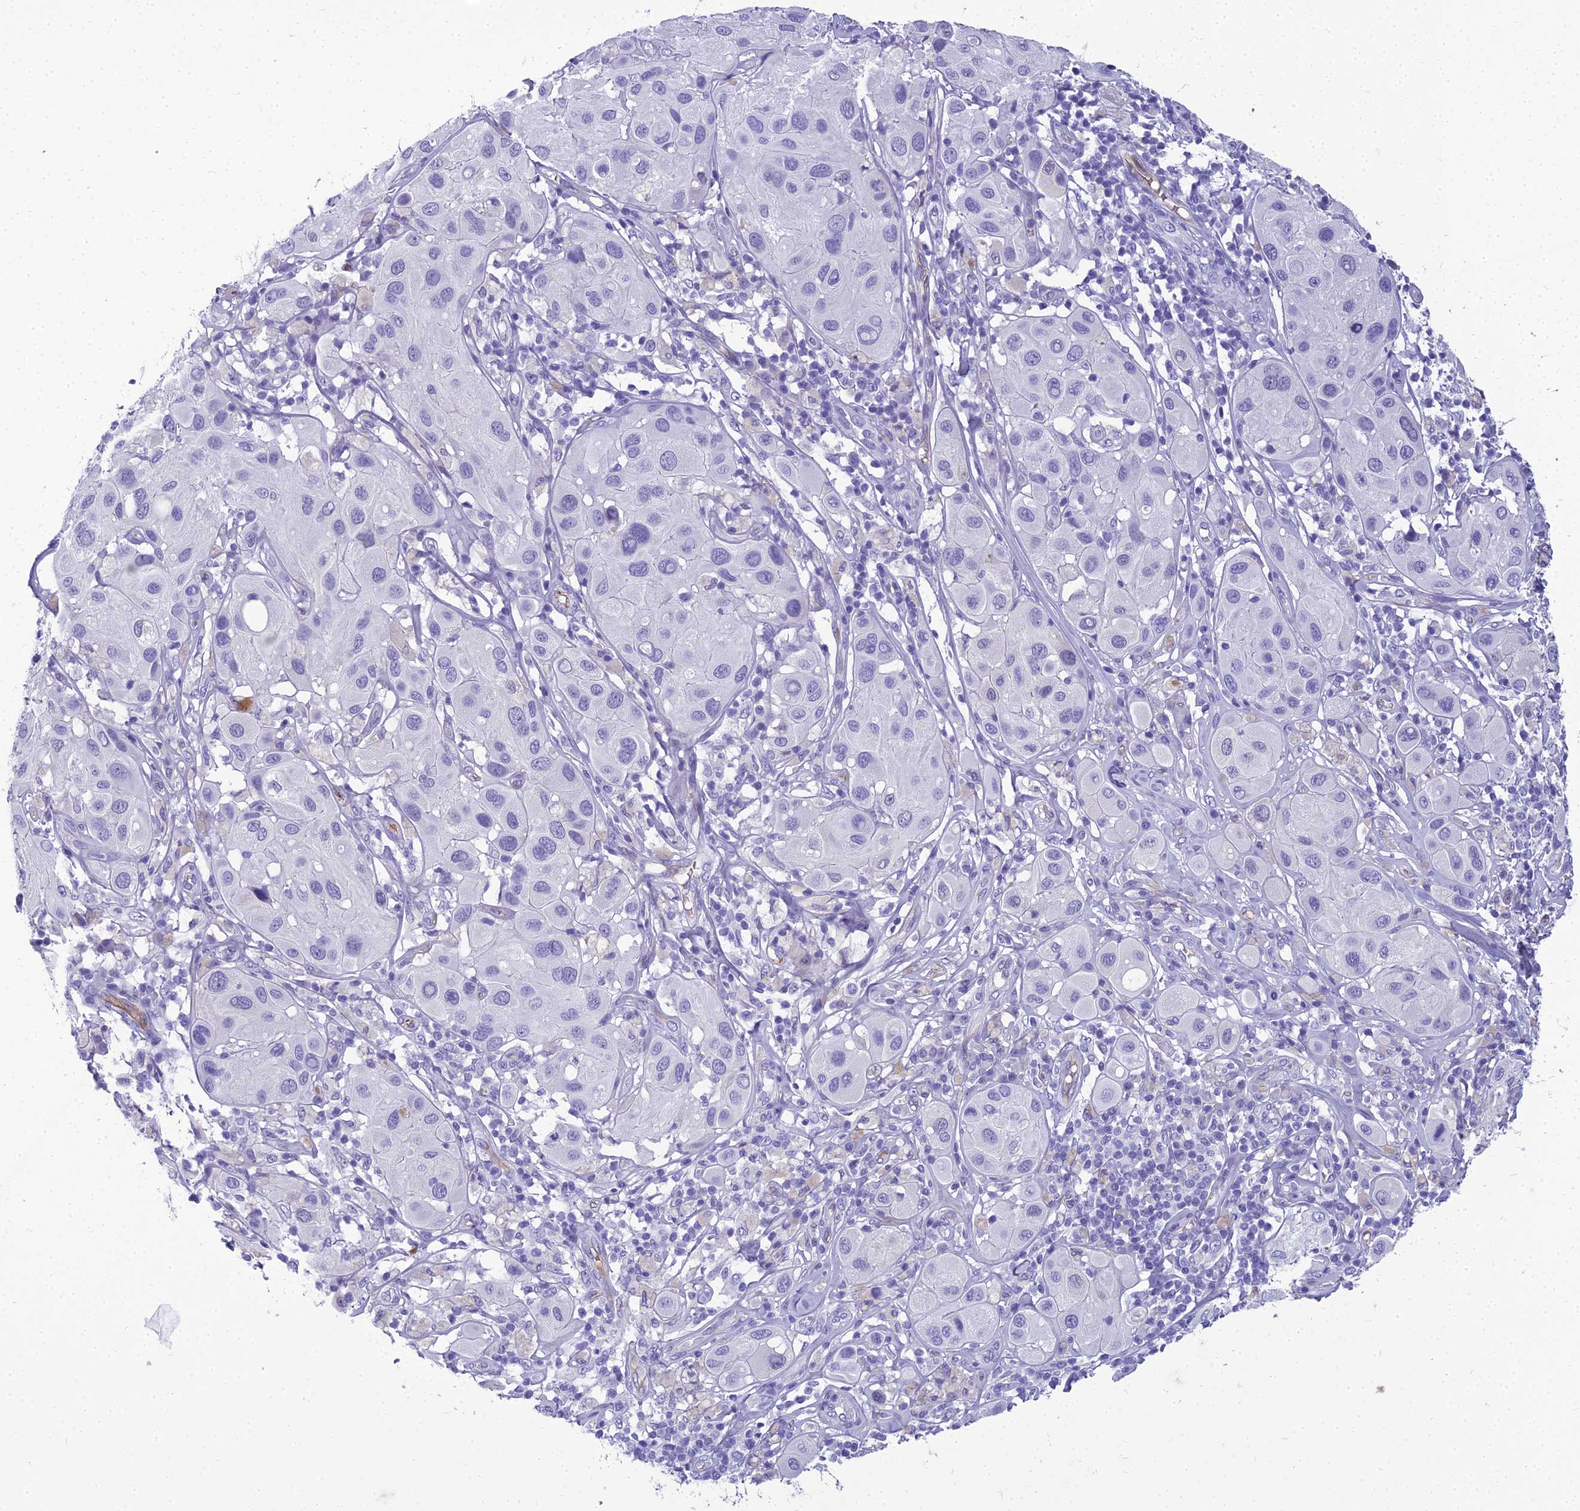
{"staining": {"intensity": "negative", "quantity": "none", "location": "none"}, "tissue": "melanoma", "cell_type": "Tumor cells", "image_type": "cancer", "snomed": [{"axis": "morphology", "description": "Malignant melanoma, Metastatic site"}, {"axis": "topography", "description": "Skin"}], "caption": "This is an IHC photomicrograph of melanoma. There is no expression in tumor cells.", "gene": "NINJ1", "patient": {"sex": "male", "age": 41}}